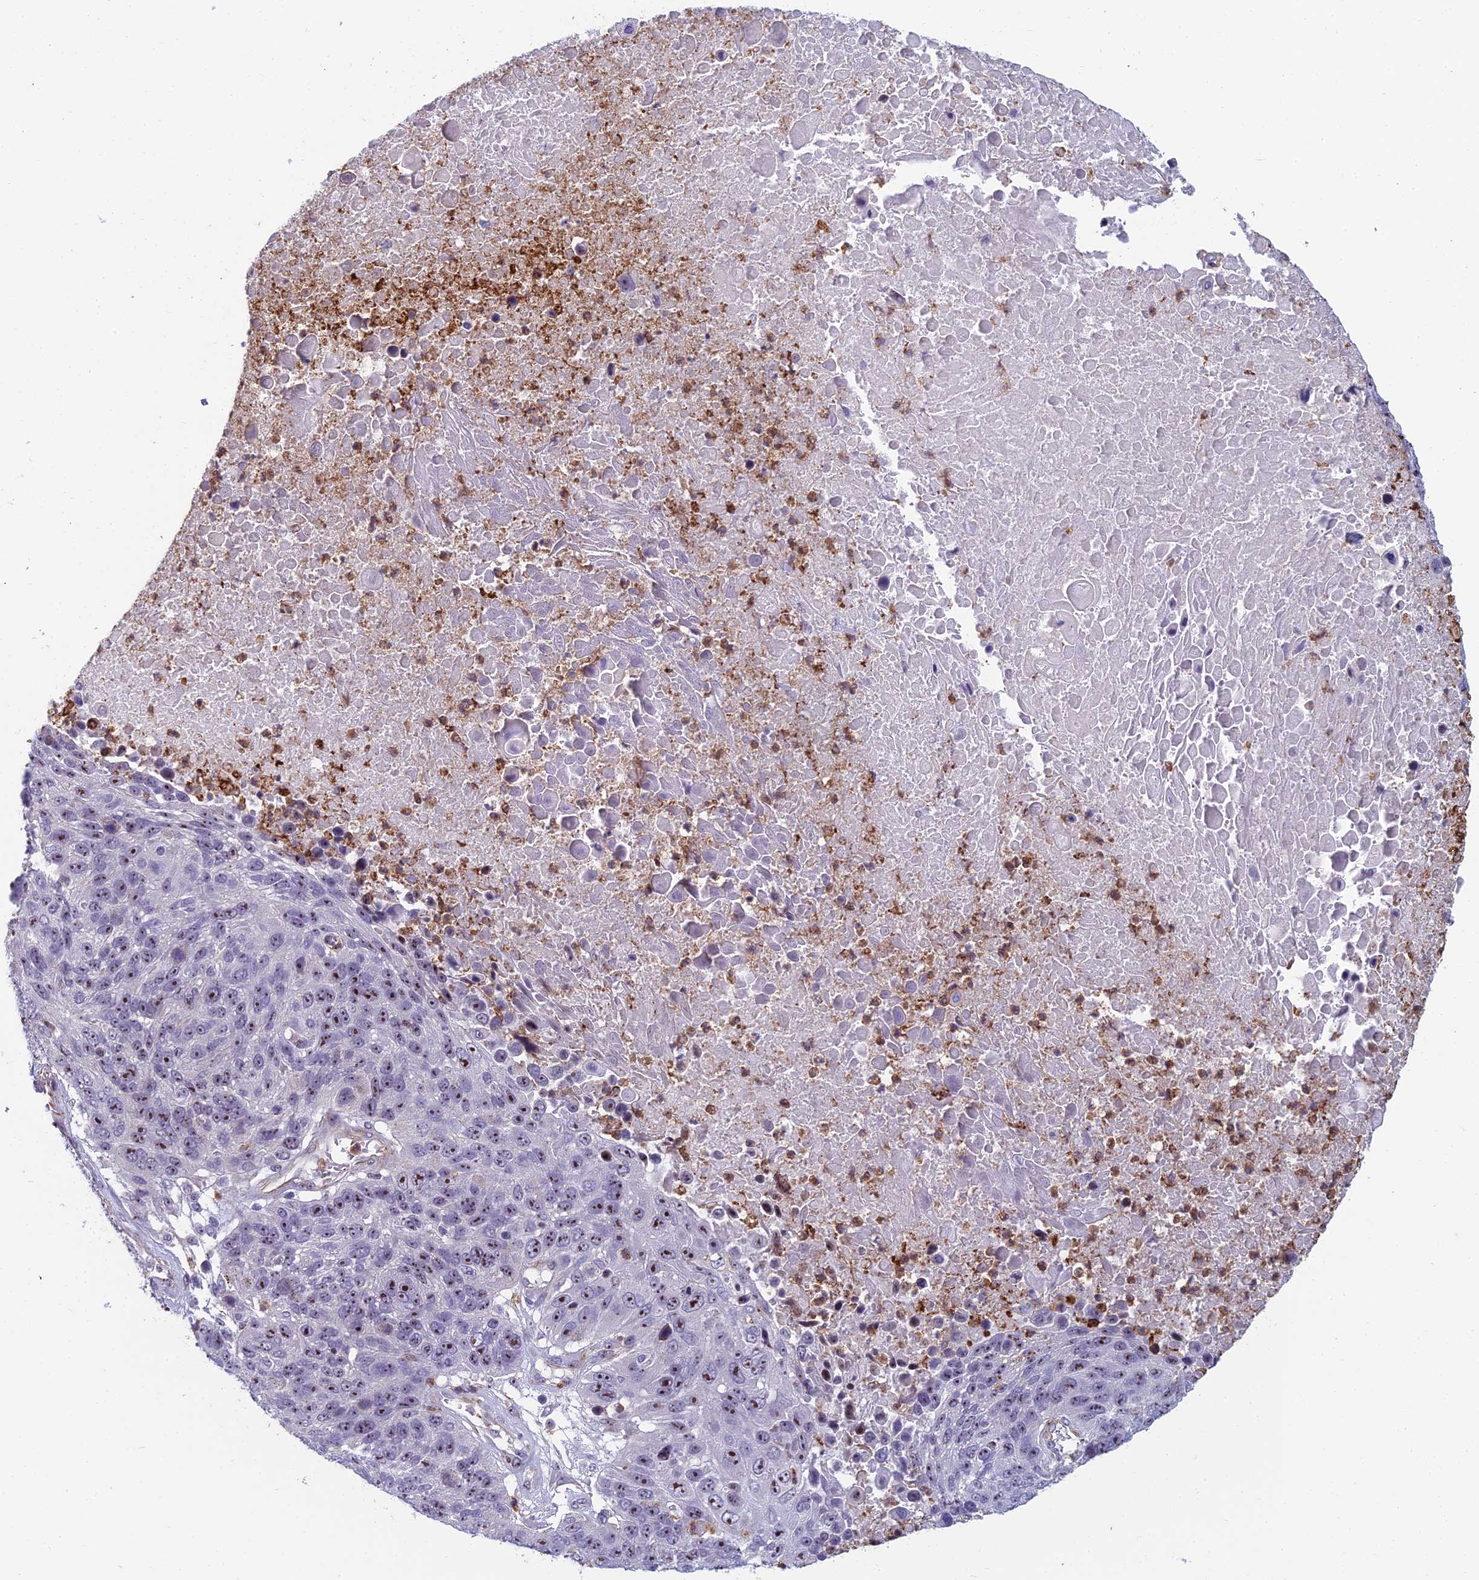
{"staining": {"intensity": "moderate", "quantity": ">75%", "location": "nuclear"}, "tissue": "lung cancer", "cell_type": "Tumor cells", "image_type": "cancer", "snomed": [{"axis": "morphology", "description": "Normal tissue, NOS"}, {"axis": "morphology", "description": "Squamous cell carcinoma, NOS"}, {"axis": "topography", "description": "Lymph node"}, {"axis": "topography", "description": "Lung"}], "caption": "Moderate nuclear expression is appreciated in about >75% of tumor cells in squamous cell carcinoma (lung).", "gene": "NOC2L", "patient": {"sex": "male", "age": 66}}